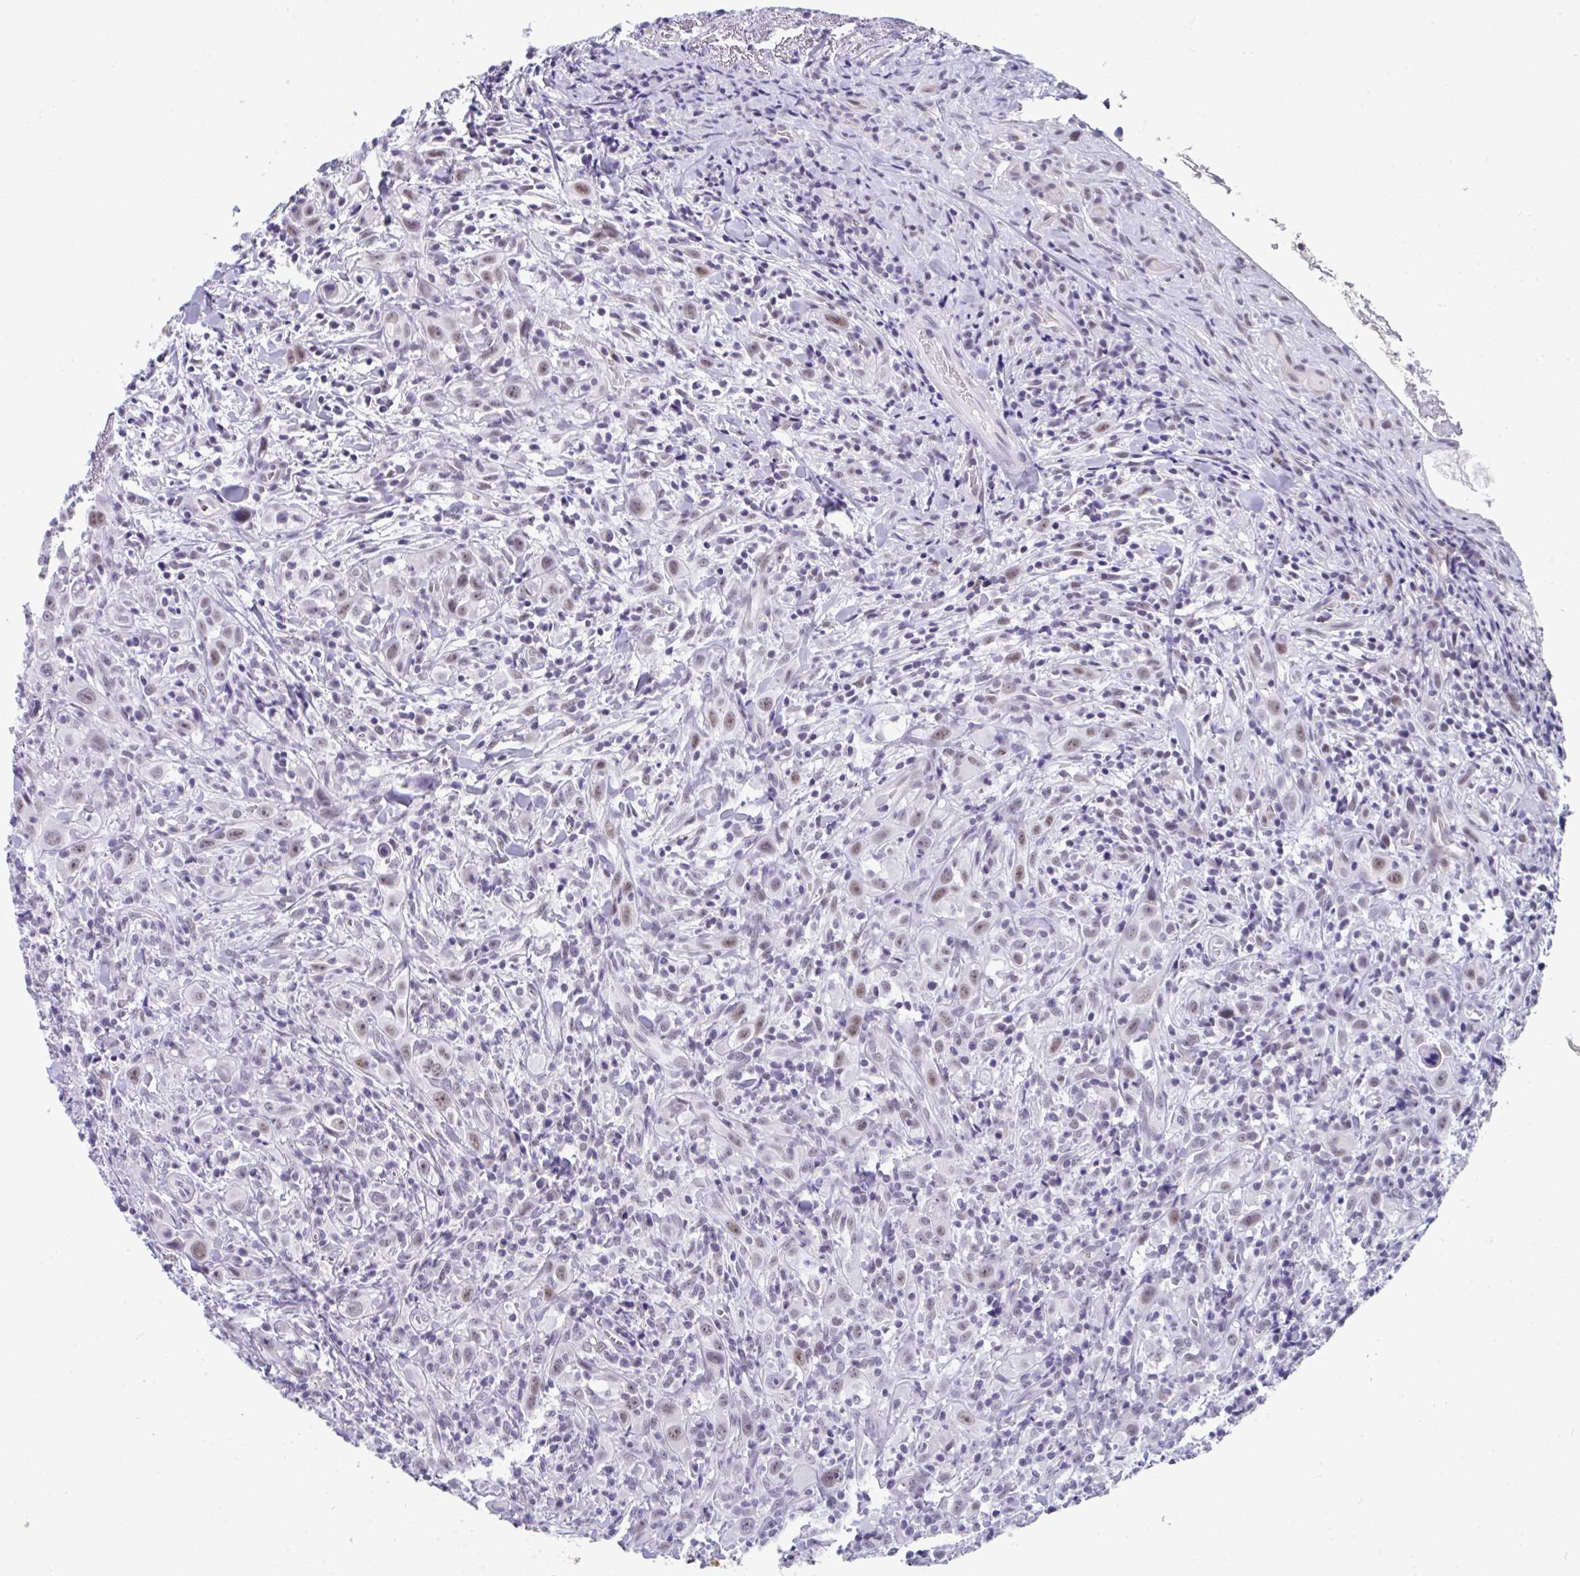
{"staining": {"intensity": "weak", "quantity": "25%-75%", "location": "nuclear"}, "tissue": "head and neck cancer", "cell_type": "Tumor cells", "image_type": "cancer", "snomed": [{"axis": "morphology", "description": "Squamous cell carcinoma, NOS"}, {"axis": "topography", "description": "Head-Neck"}], "caption": "High-magnification brightfield microscopy of squamous cell carcinoma (head and neck) stained with DAB (3,3'-diaminobenzidine) (brown) and counterstained with hematoxylin (blue). tumor cells exhibit weak nuclear positivity is identified in approximately25%-75% of cells. (Brightfield microscopy of DAB IHC at high magnification).", "gene": "CDK13", "patient": {"sex": "female", "age": 95}}